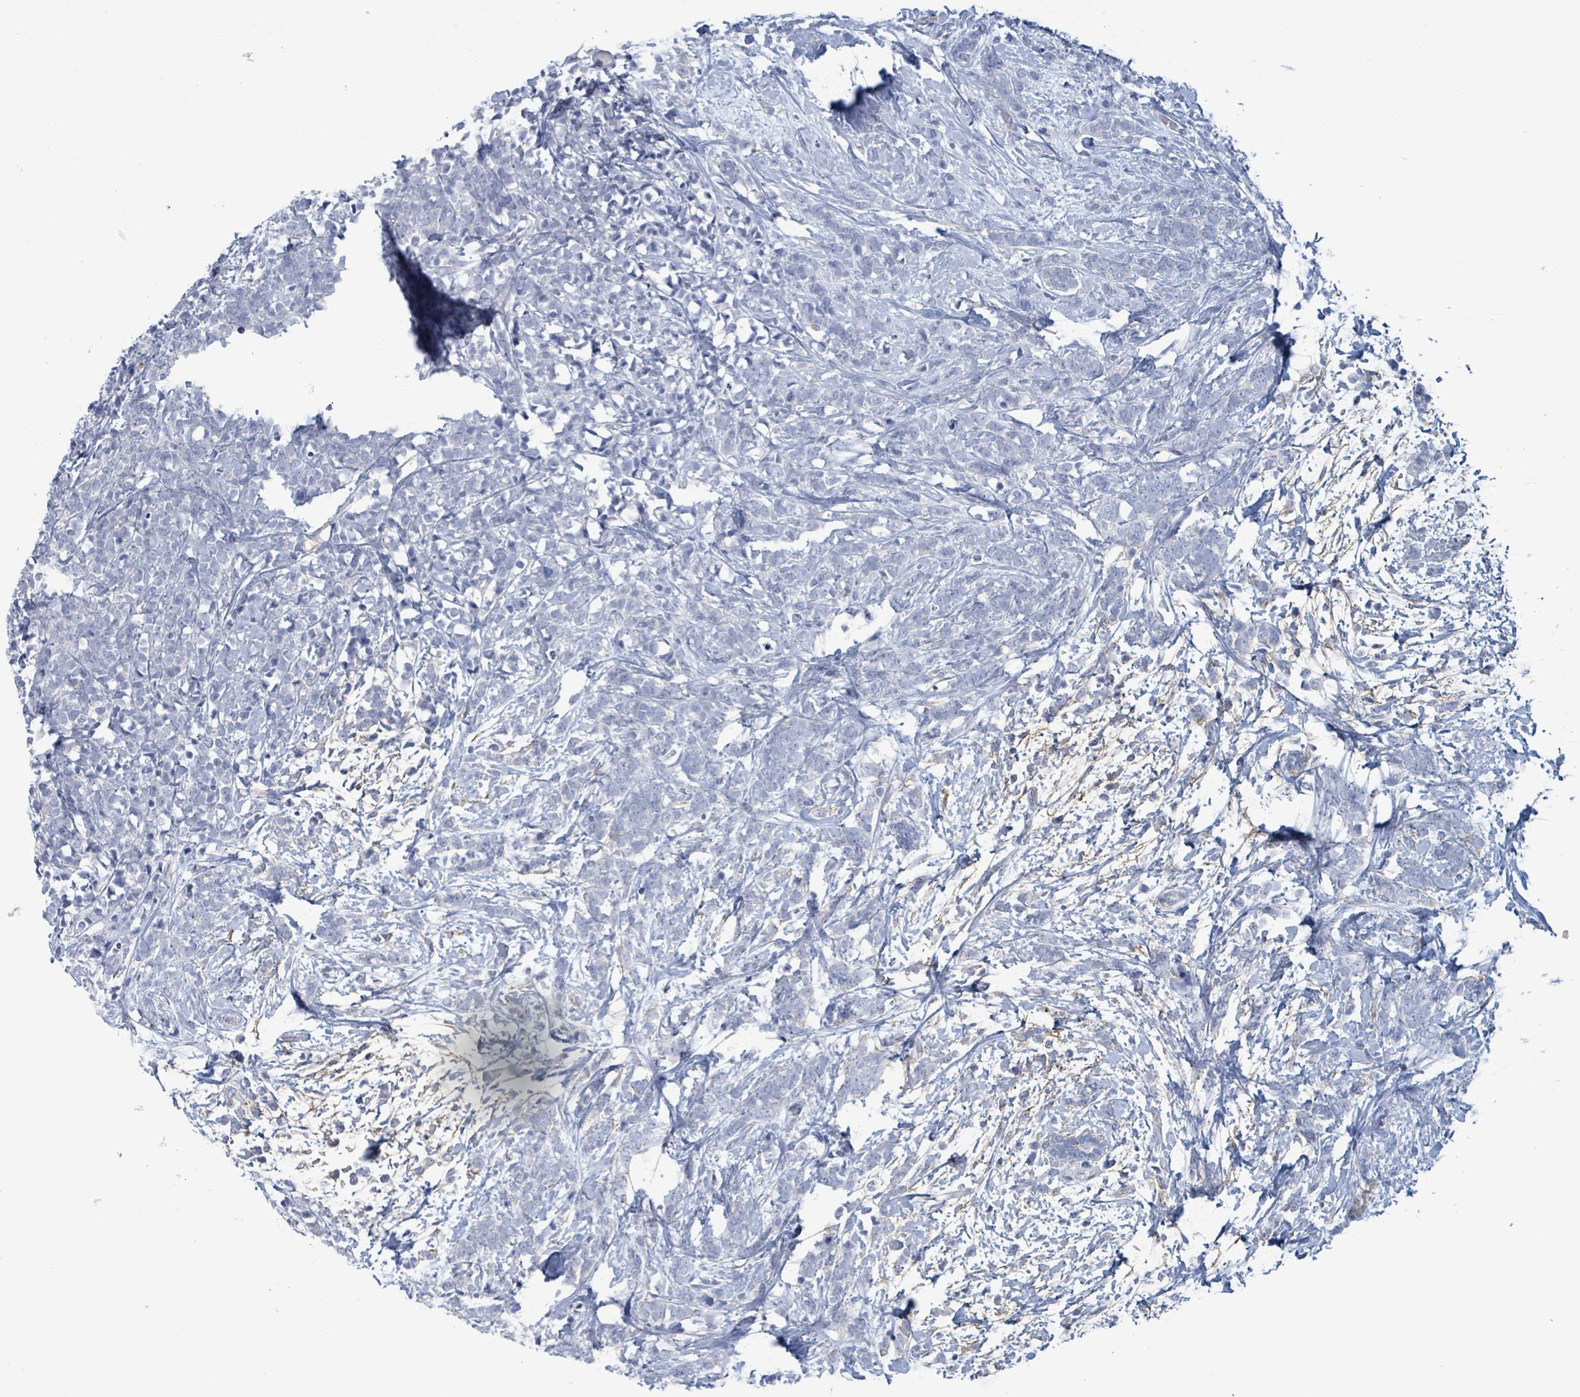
{"staining": {"intensity": "negative", "quantity": "none", "location": "none"}, "tissue": "breast cancer", "cell_type": "Tumor cells", "image_type": "cancer", "snomed": [{"axis": "morphology", "description": "Lobular carcinoma"}, {"axis": "topography", "description": "Breast"}], "caption": "Protein analysis of breast cancer (lobular carcinoma) displays no significant positivity in tumor cells.", "gene": "PKLR", "patient": {"sex": "female", "age": 58}}